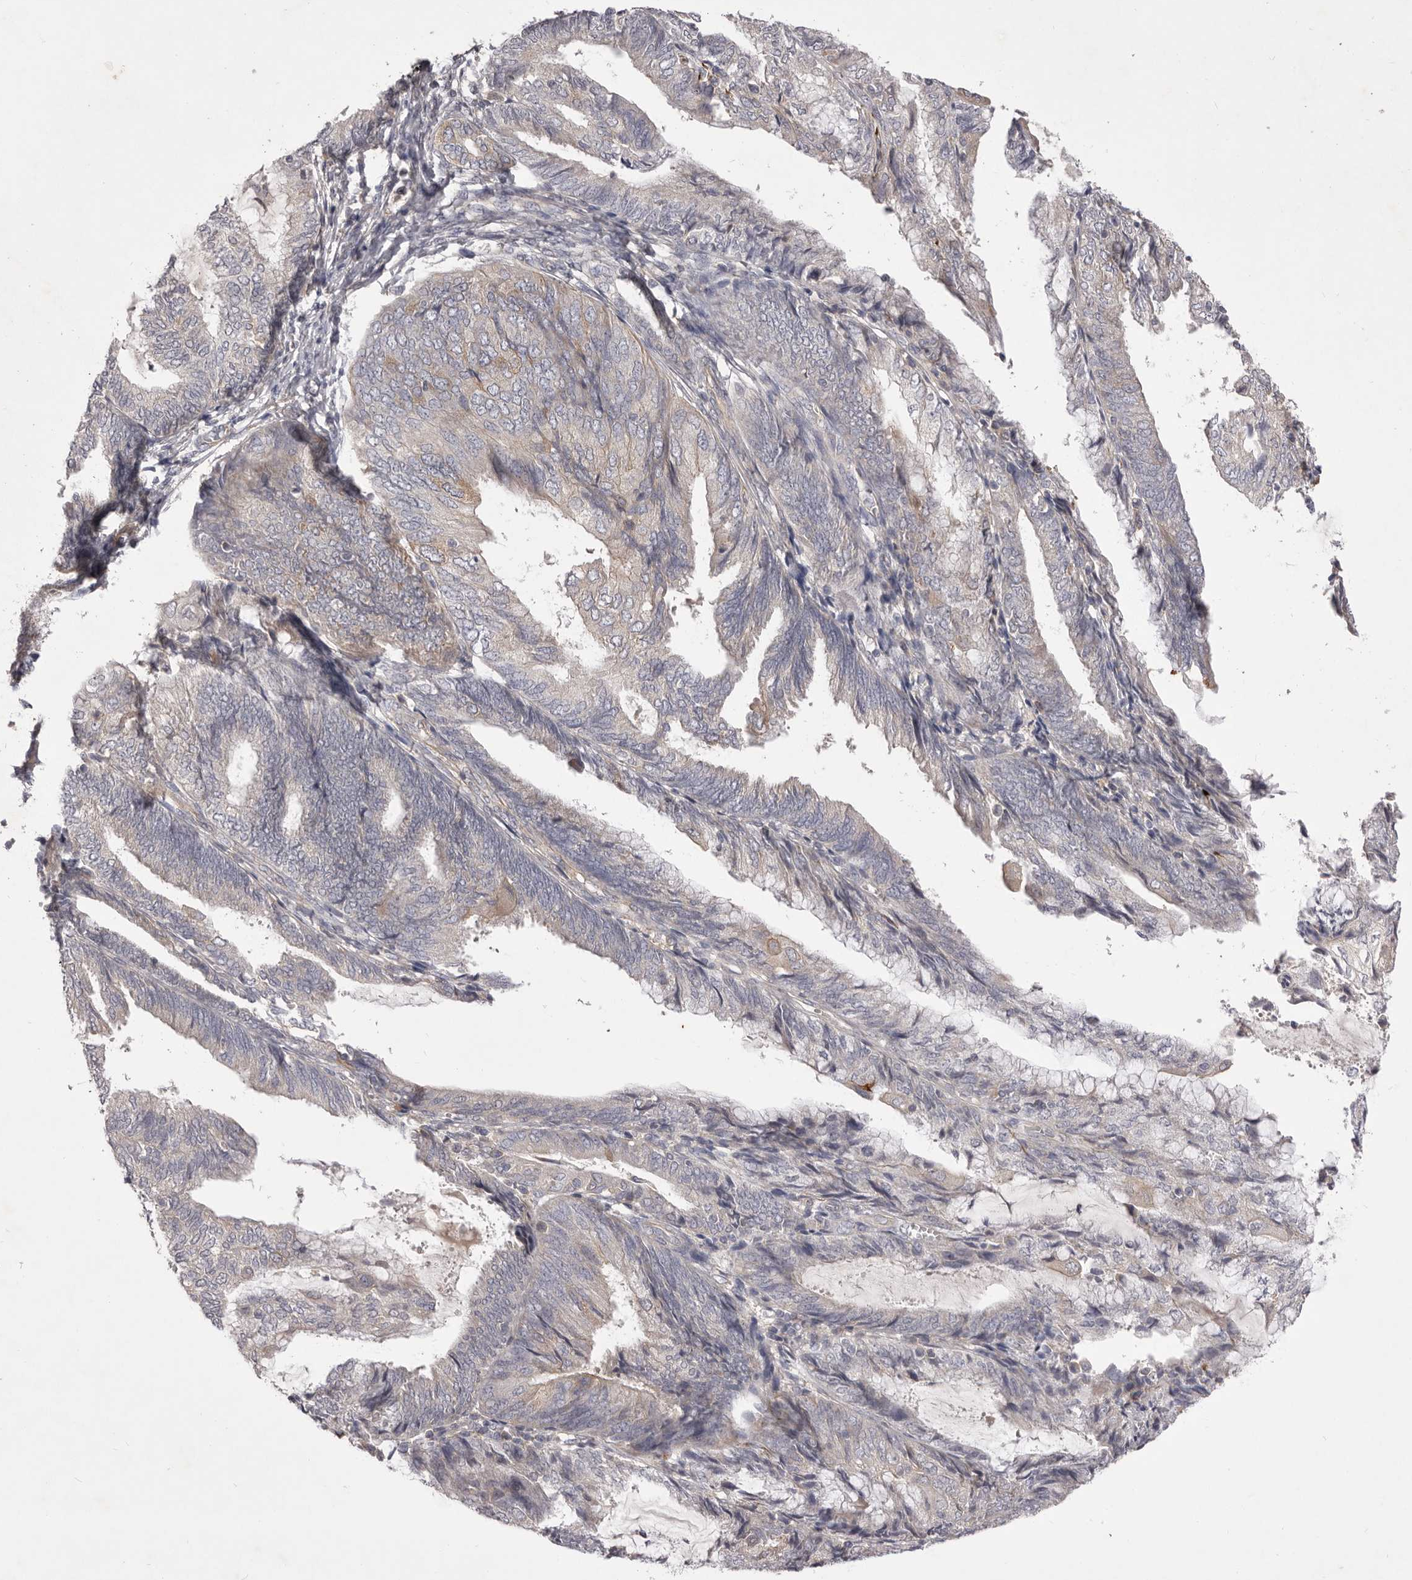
{"staining": {"intensity": "negative", "quantity": "none", "location": "none"}, "tissue": "endometrial cancer", "cell_type": "Tumor cells", "image_type": "cancer", "snomed": [{"axis": "morphology", "description": "Adenocarcinoma, NOS"}, {"axis": "topography", "description": "Endometrium"}], "caption": "Immunohistochemistry (IHC) of human endometrial adenocarcinoma reveals no positivity in tumor cells.", "gene": "PNRC1", "patient": {"sex": "female", "age": 81}}